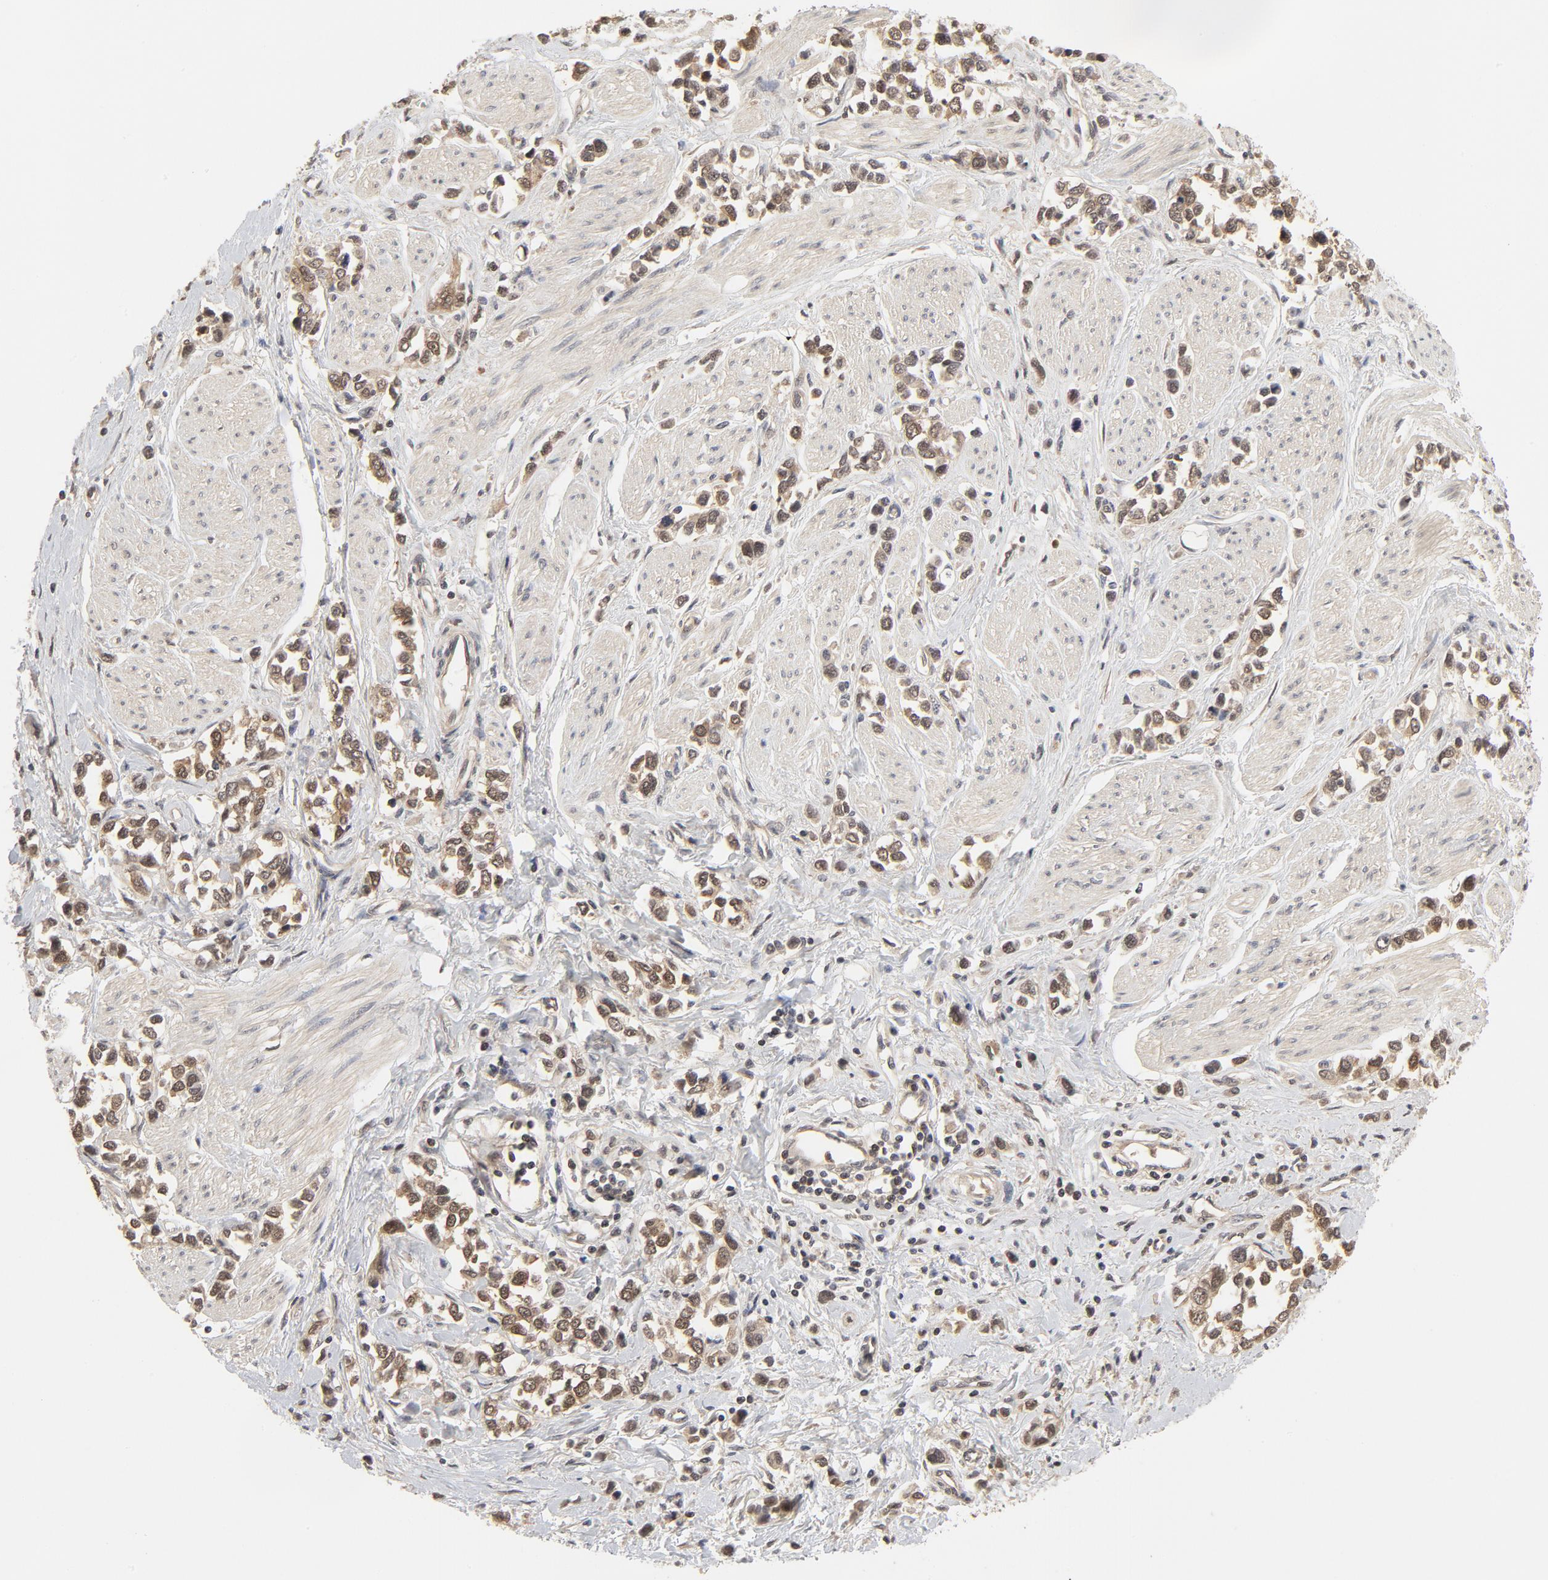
{"staining": {"intensity": "moderate", "quantity": ">75%", "location": "cytoplasmic/membranous,nuclear"}, "tissue": "stomach cancer", "cell_type": "Tumor cells", "image_type": "cancer", "snomed": [{"axis": "morphology", "description": "Adenocarcinoma, NOS"}, {"axis": "topography", "description": "Stomach, upper"}], "caption": "Protein analysis of stomach cancer tissue demonstrates moderate cytoplasmic/membranous and nuclear positivity in approximately >75% of tumor cells. The staining was performed using DAB (3,3'-diaminobenzidine), with brown indicating positive protein expression. Nuclei are stained blue with hematoxylin.", "gene": "NEDD8", "patient": {"sex": "male", "age": 76}}